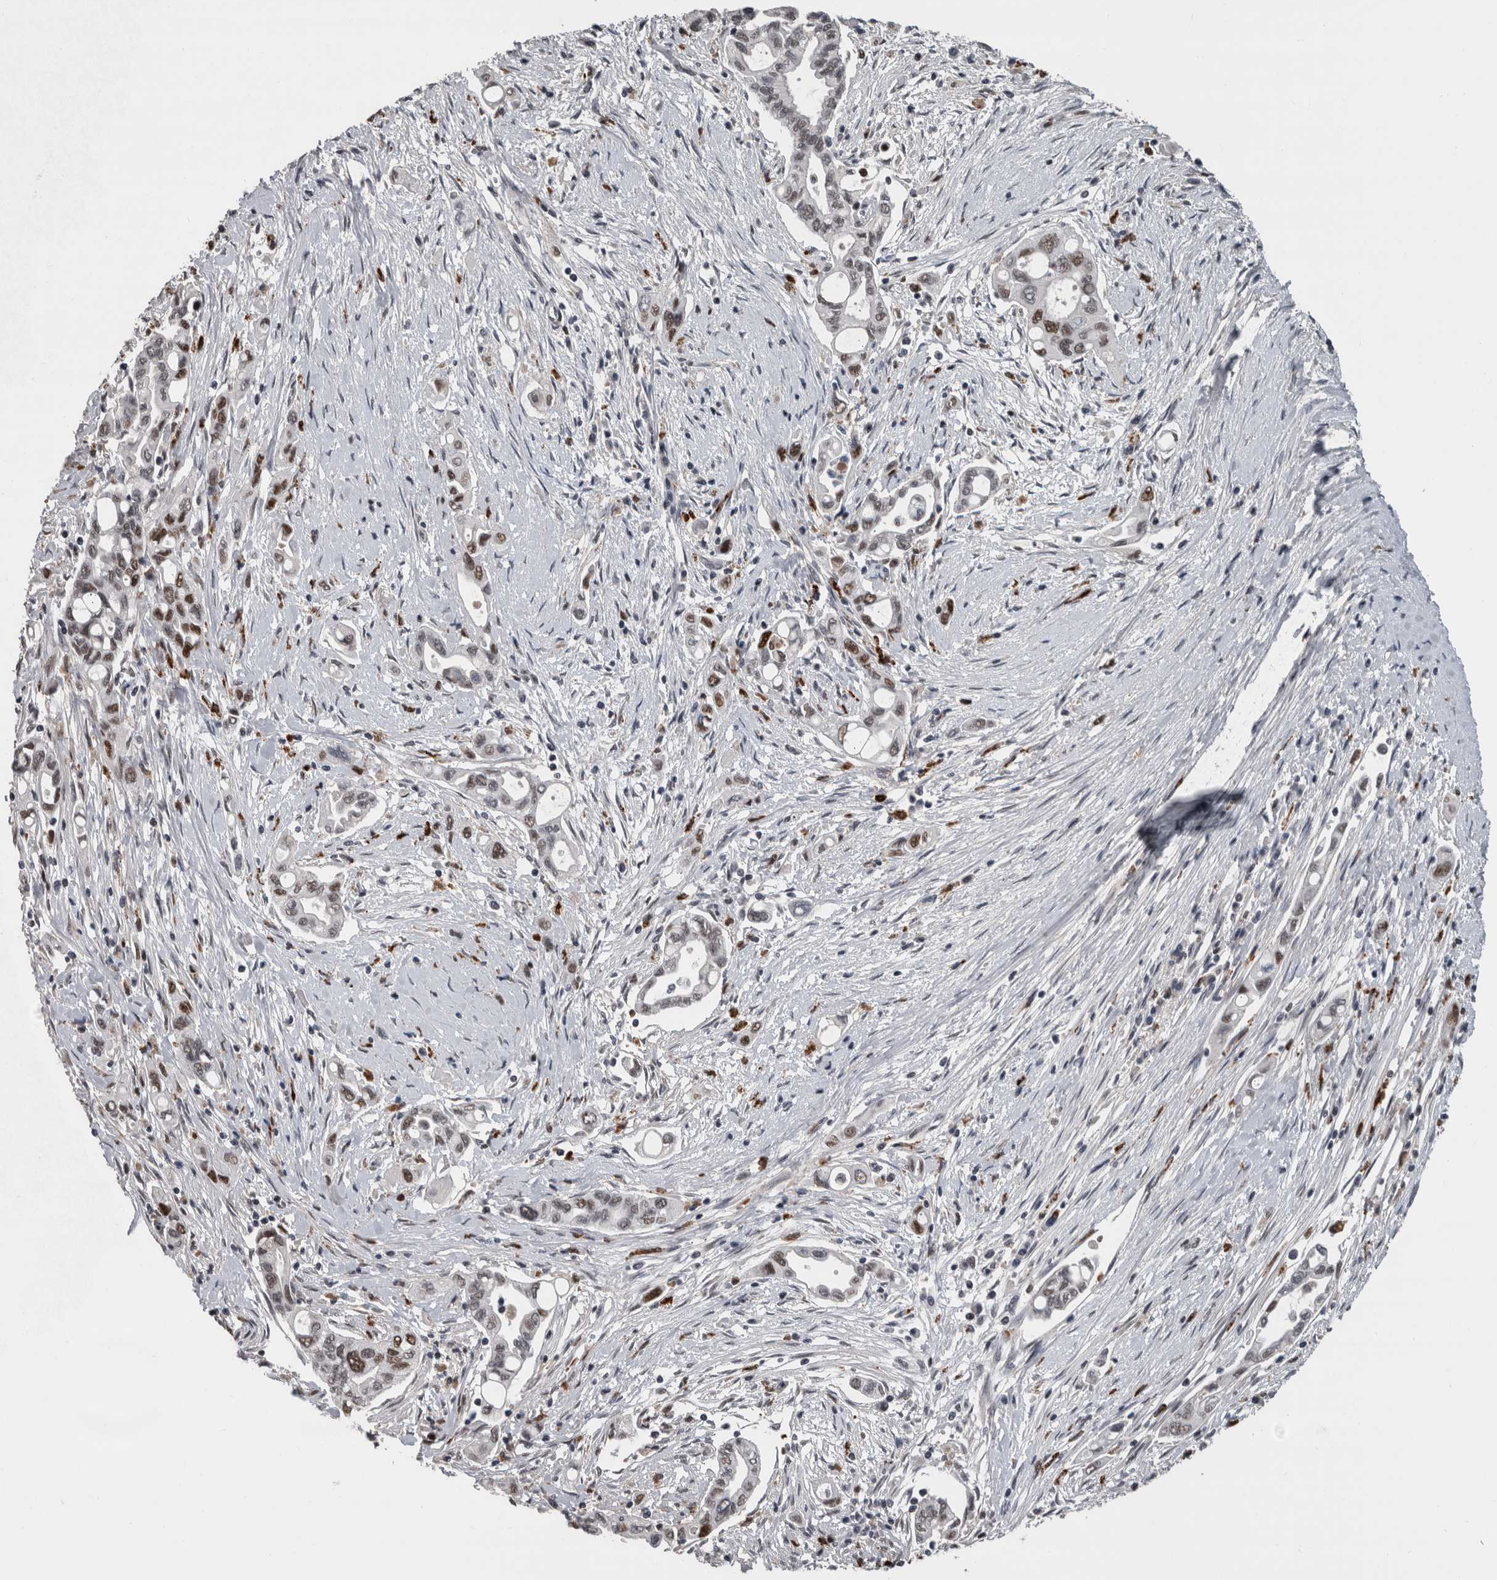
{"staining": {"intensity": "strong", "quantity": "<25%", "location": "nuclear"}, "tissue": "pancreatic cancer", "cell_type": "Tumor cells", "image_type": "cancer", "snomed": [{"axis": "morphology", "description": "Adenocarcinoma, NOS"}, {"axis": "topography", "description": "Pancreas"}], "caption": "A medium amount of strong nuclear expression is seen in approximately <25% of tumor cells in pancreatic cancer (adenocarcinoma) tissue.", "gene": "POLD2", "patient": {"sex": "female", "age": 57}}